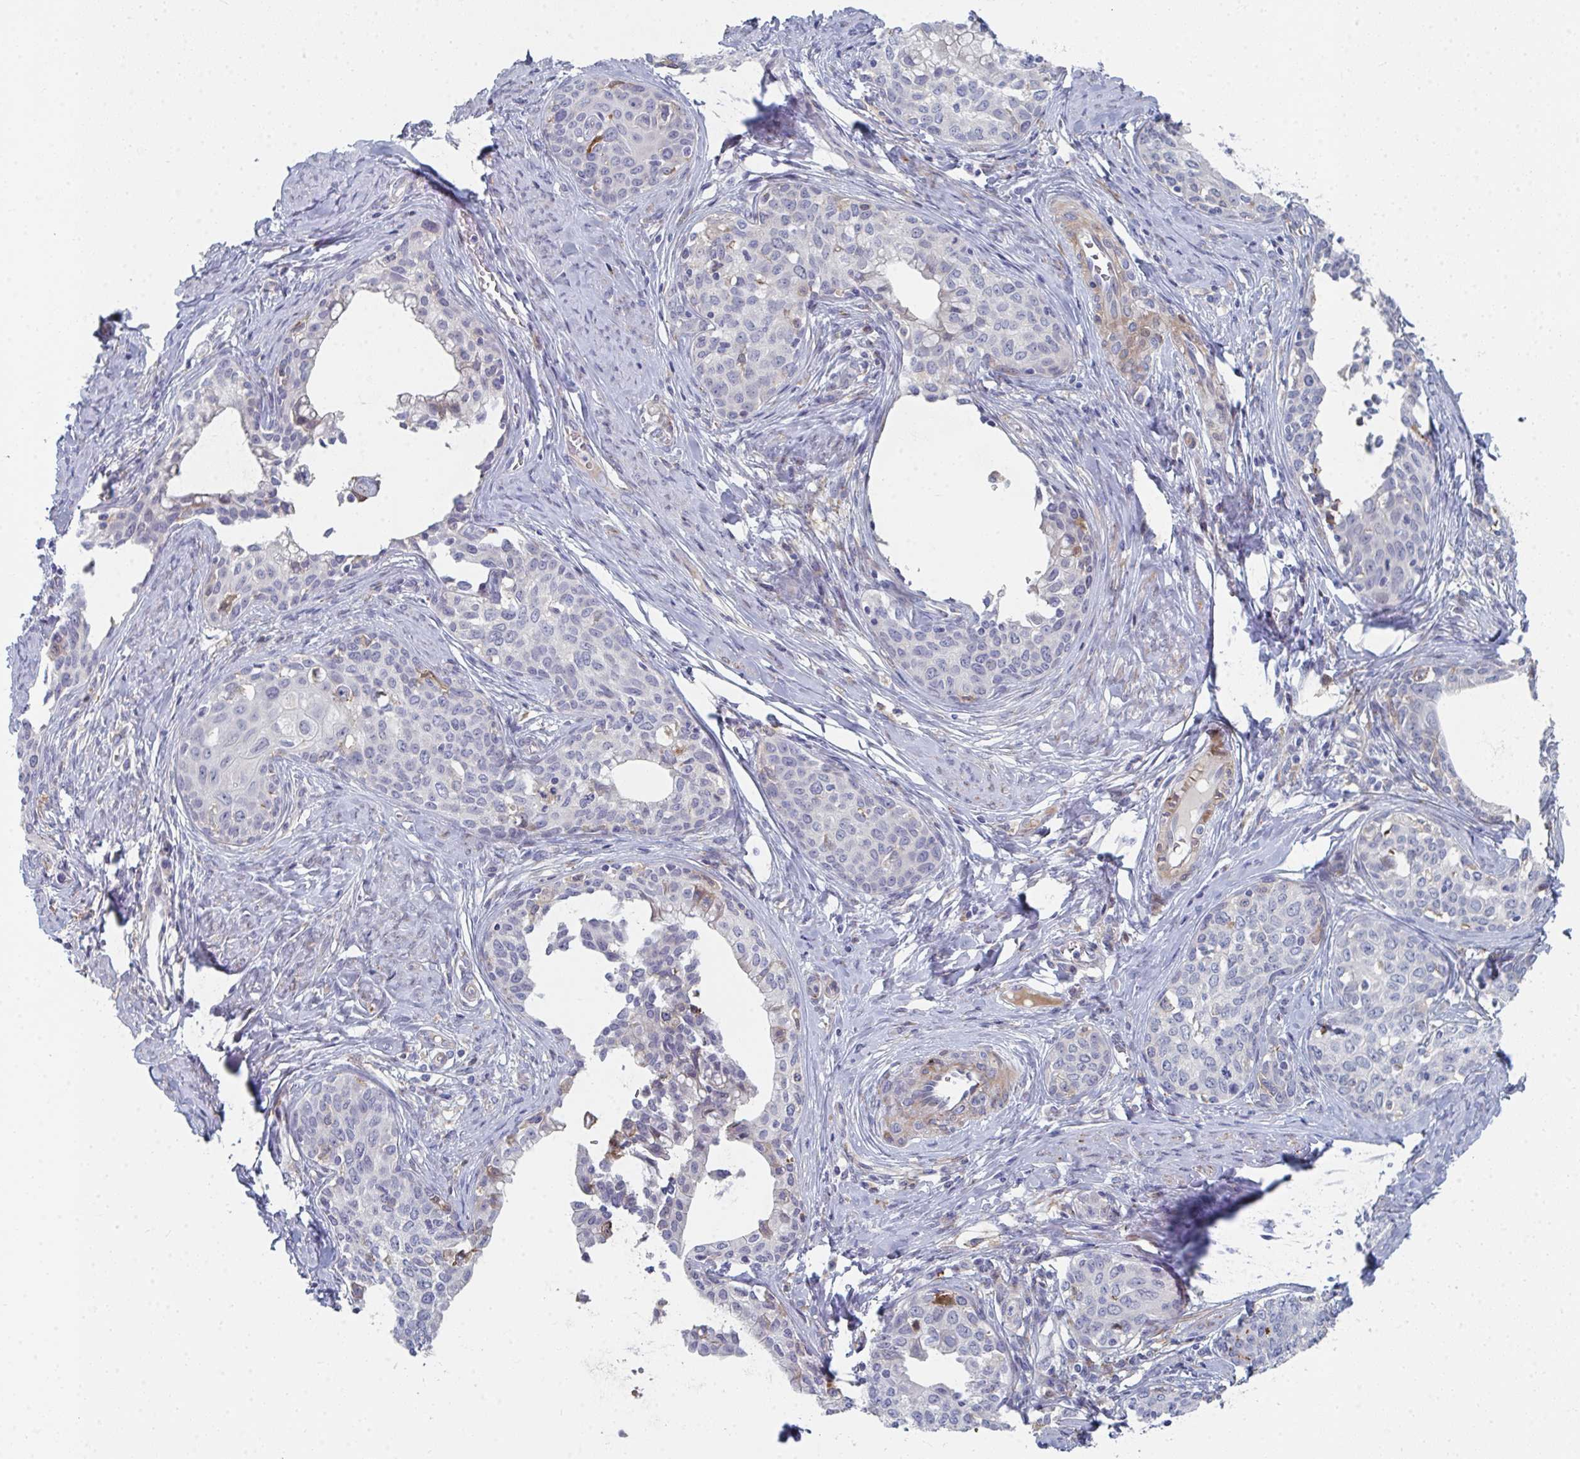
{"staining": {"intensity": "negative", "quantity": "none", "location": "none"}, "tissue": "cervical cancer", "cell_type": "Tumor cells", "image_type": "cancer", "snomed": [{"axis": "morphology", "description": "Squamous cell carcinoma, NOS"}, {"axis": "morphology", "description": "Adenocarcinoma, NOS"}, {"axis": "topography", "description": "Cervix"}], "caption": "There is no significant staining in tumor cells of cervical cancer.", "gene": "PSMG1", "patient": {"sex": "female", "age": 52}}